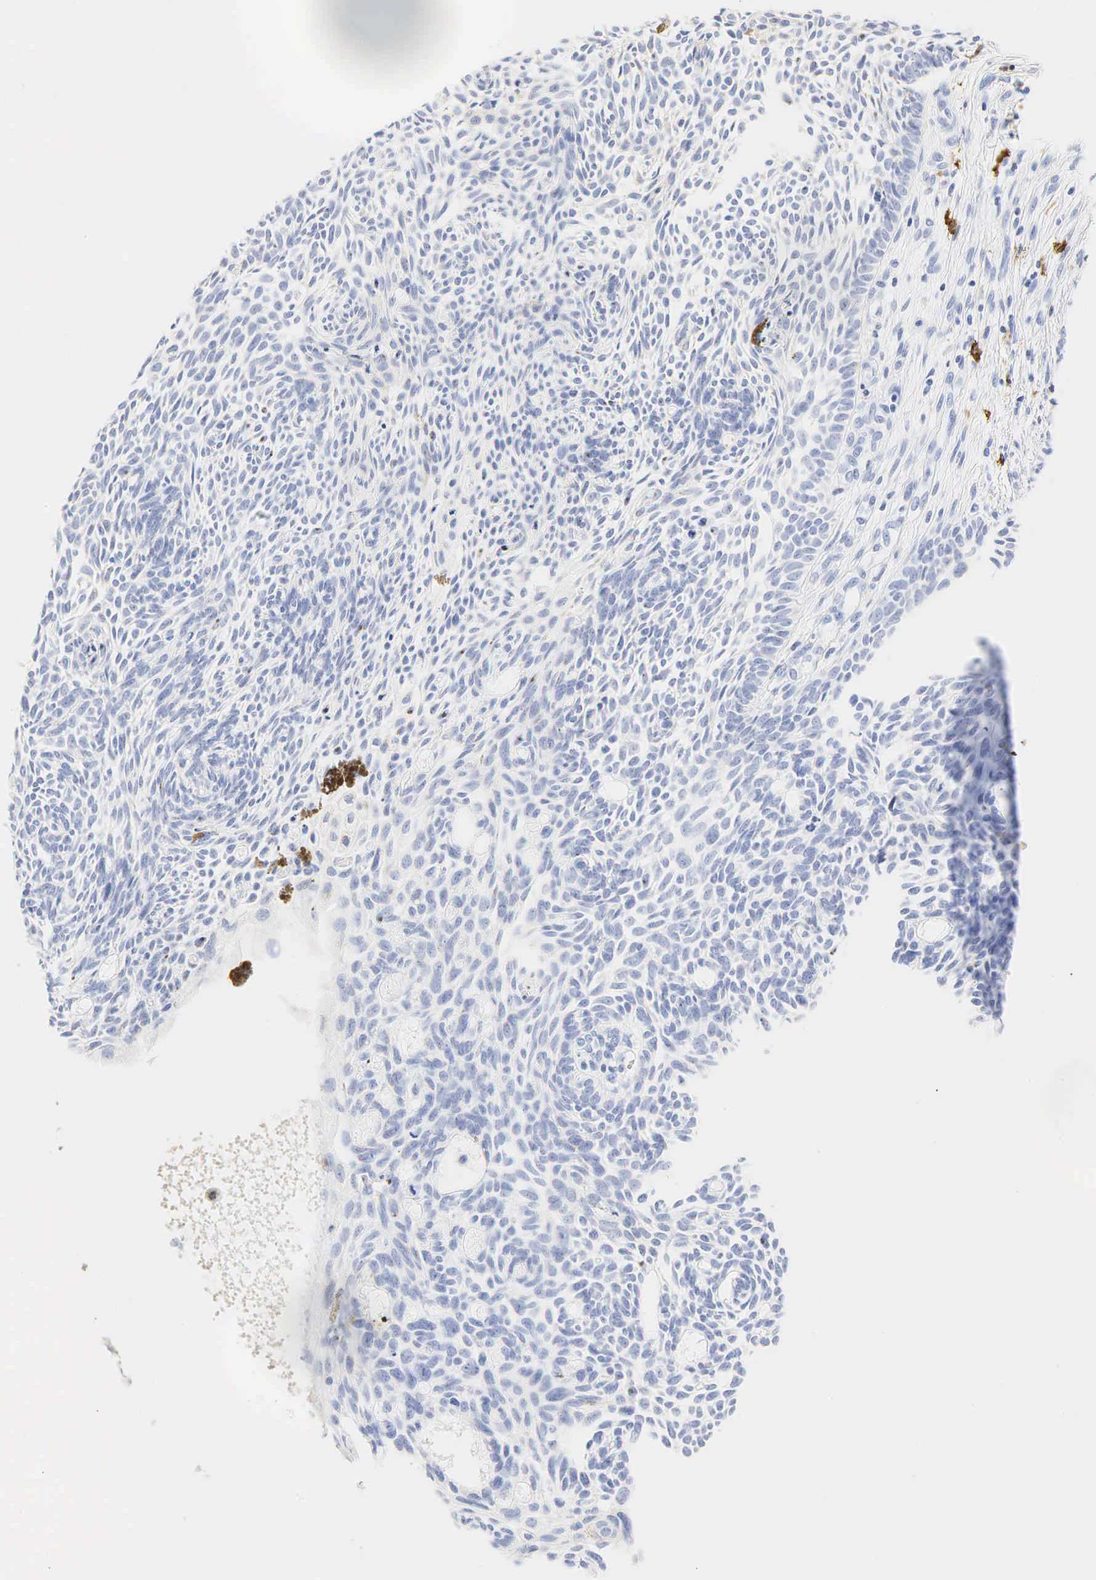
{"staining": {"intensity": "negative", "quantity": "none", "location": "none"}, "tissue": "skin cancer", "cell_type": "Tumor cells", "image_type": "cancer", "snomed": [{"axis": "morphology", "description": "Basal cell carcinoma"}, {"axis": "topography", "description": "Skin"}], "caption": "Immunohistochemistry image of neoplastic tissue: human basal cell carcinoma (skin) stained with DAB (3,3'-diaminobenzidine) displays no significant protein staining in tumor cells. (Brightfield microscopy of DAB immunohistochemistry (IHC) at high magnification).", "gene": "LYZ", "patient": {"sex": "male", "age": 58}}